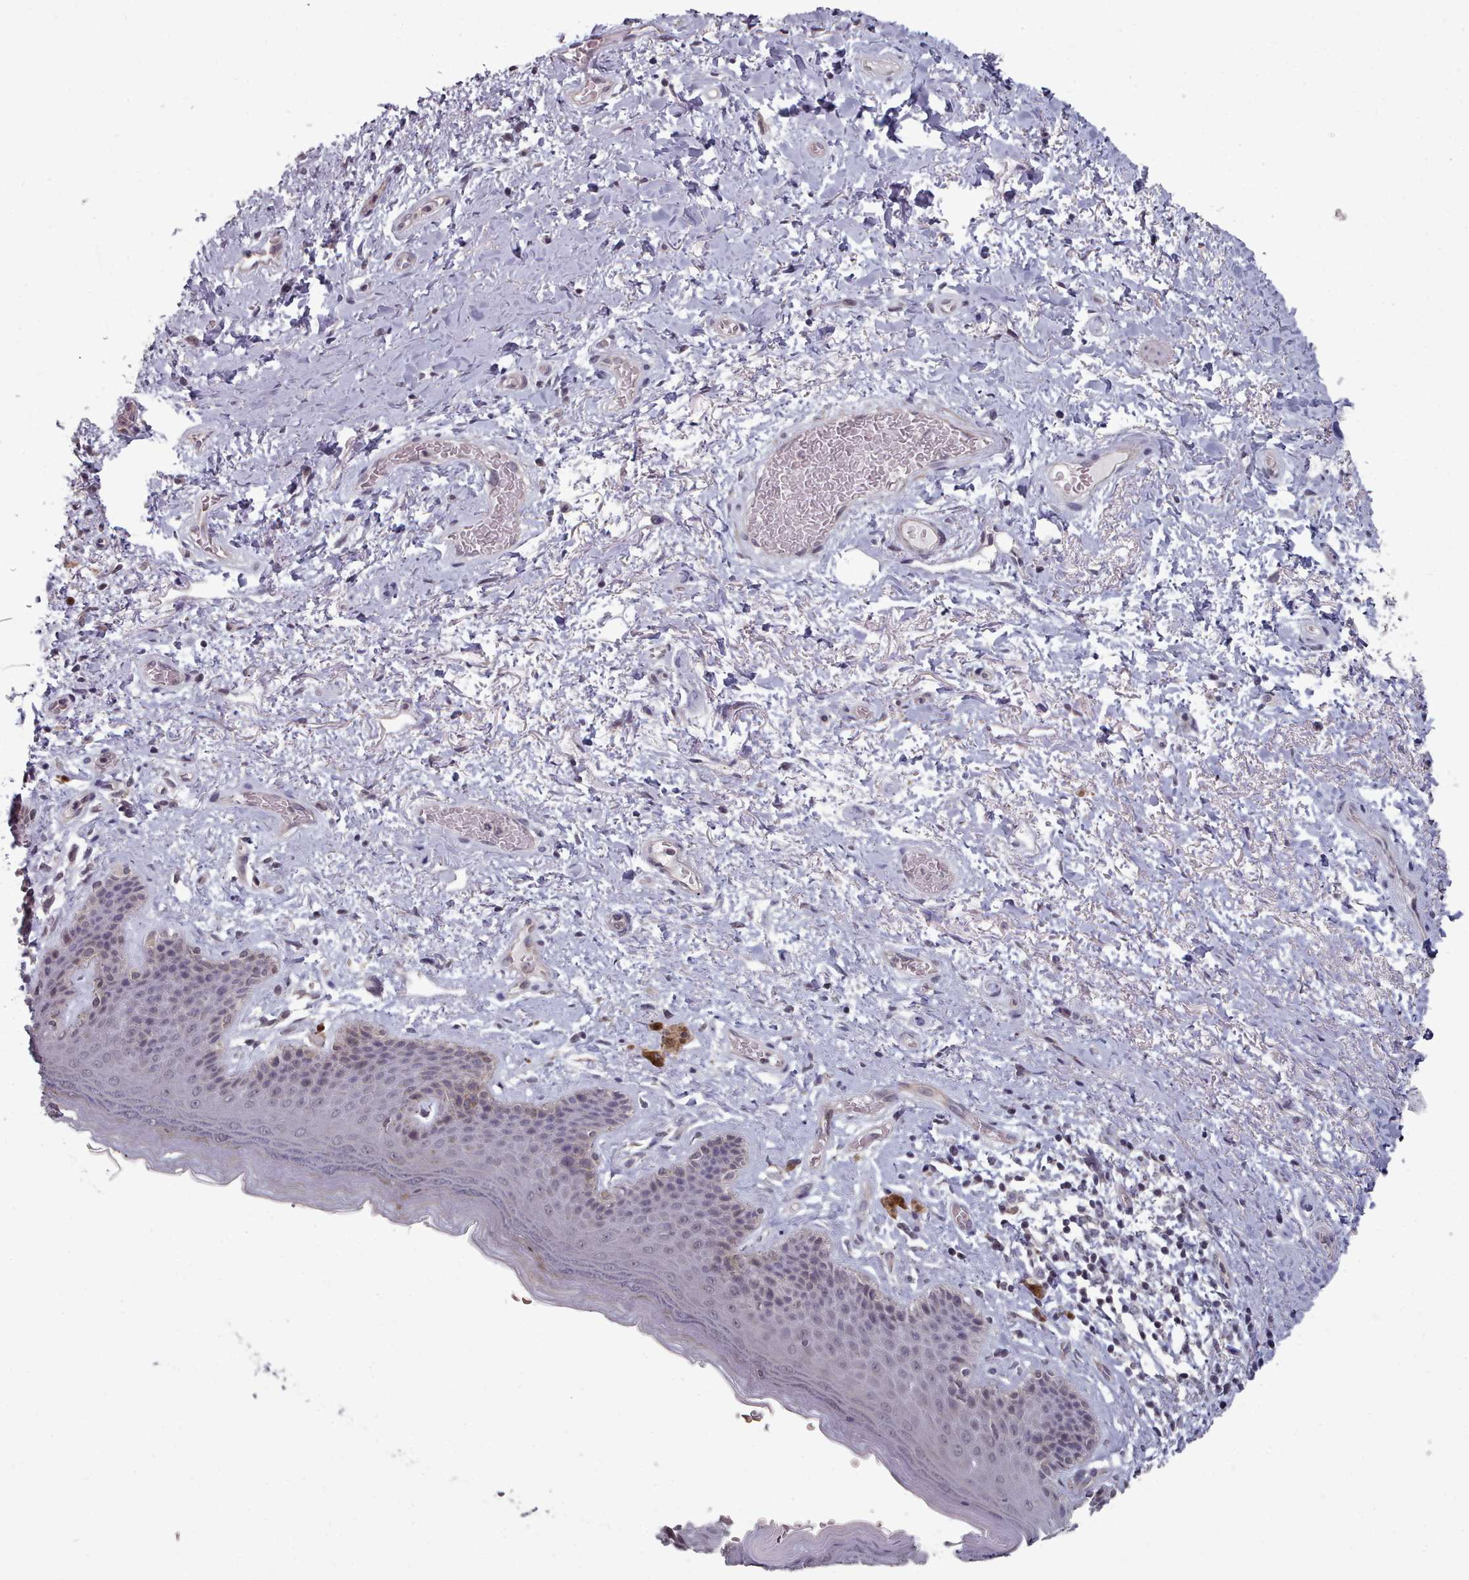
{"staining": {"intensity": "weak", "quantity": "<25%", "location": "nuclear"}, "tissue": "skin", "cell_type": "Epidermal cells", "image_type": "normal", "snomed": [{"axis": "morphology", "description": "Normal tissue, NOS"}, {"axis": "topography", "description": "Anal"}], "caption": "Immunohistochemistry image of benign human skin stained for a protein (brown), which demonstrates no expression in epidermal cells.", "gene": "HYAL3", "patient": {"sex": "female", "age": 46}}